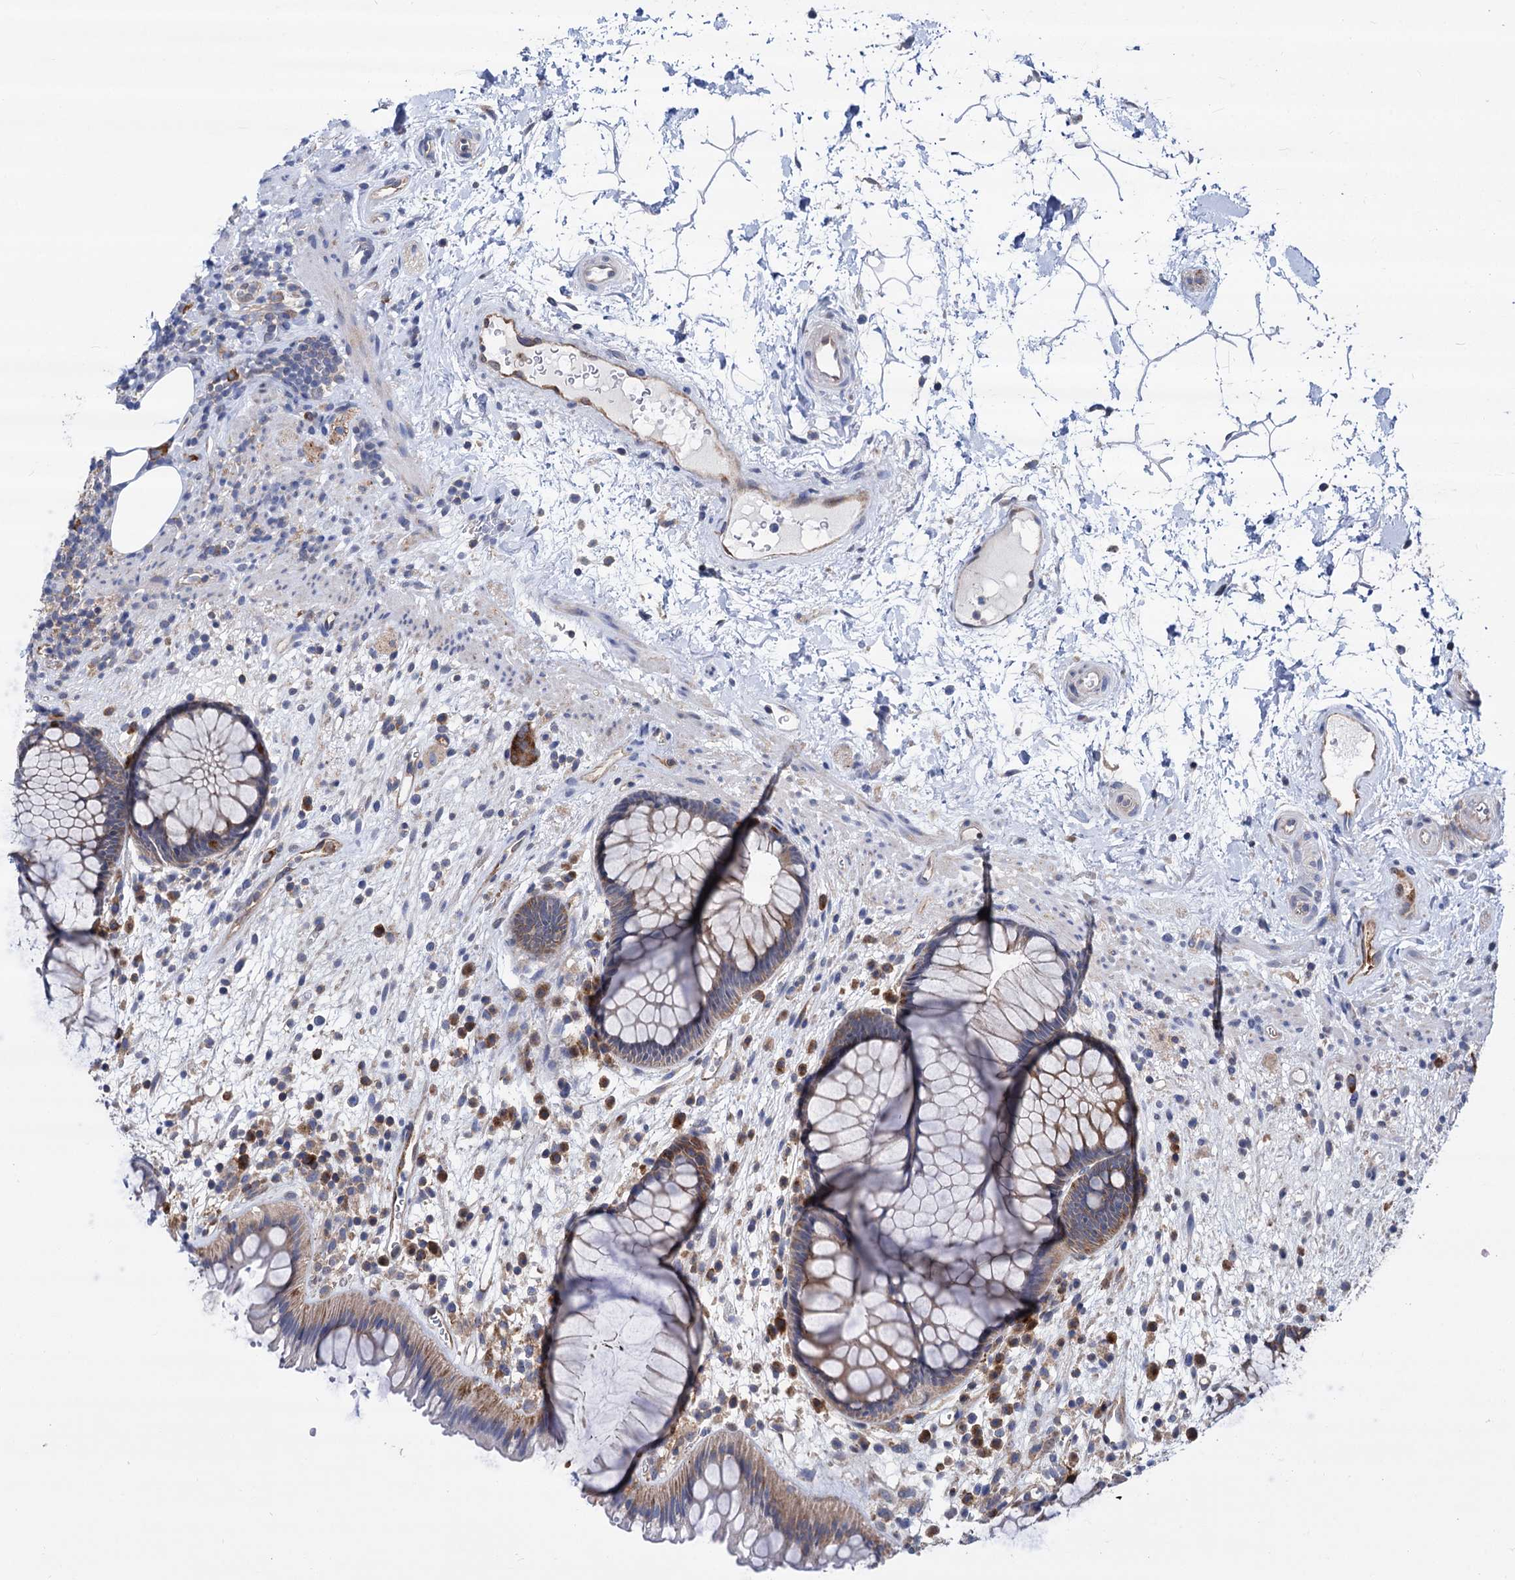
{"staining": {"intensity": "moderate", "quantity": ">75%", "location": "cytoplasmic/membranous"}, "tissue": "rectum", "cell_type": "Glandular cells", "image_type": "normal", "snomed": [{"axis": "morphology", "description": "Normal tissue, NOS"}, {"axis": "topography", "description": "Rectum"}], "caption": "Immunohistochemistry (IHC) (DAB) staining of unremarkable rectum demonstrates moderate cytoplasmic/membranous protein positivity in about >75% of glandular cells. The staining was performed using DAB (3,3'-diaminobenzidine), with brown indicating positive protein expression. Nuclei are stained blue with hematoxylin.", "gene": "ZNRD2", "patient": {"sex": "male", "age": 51}}